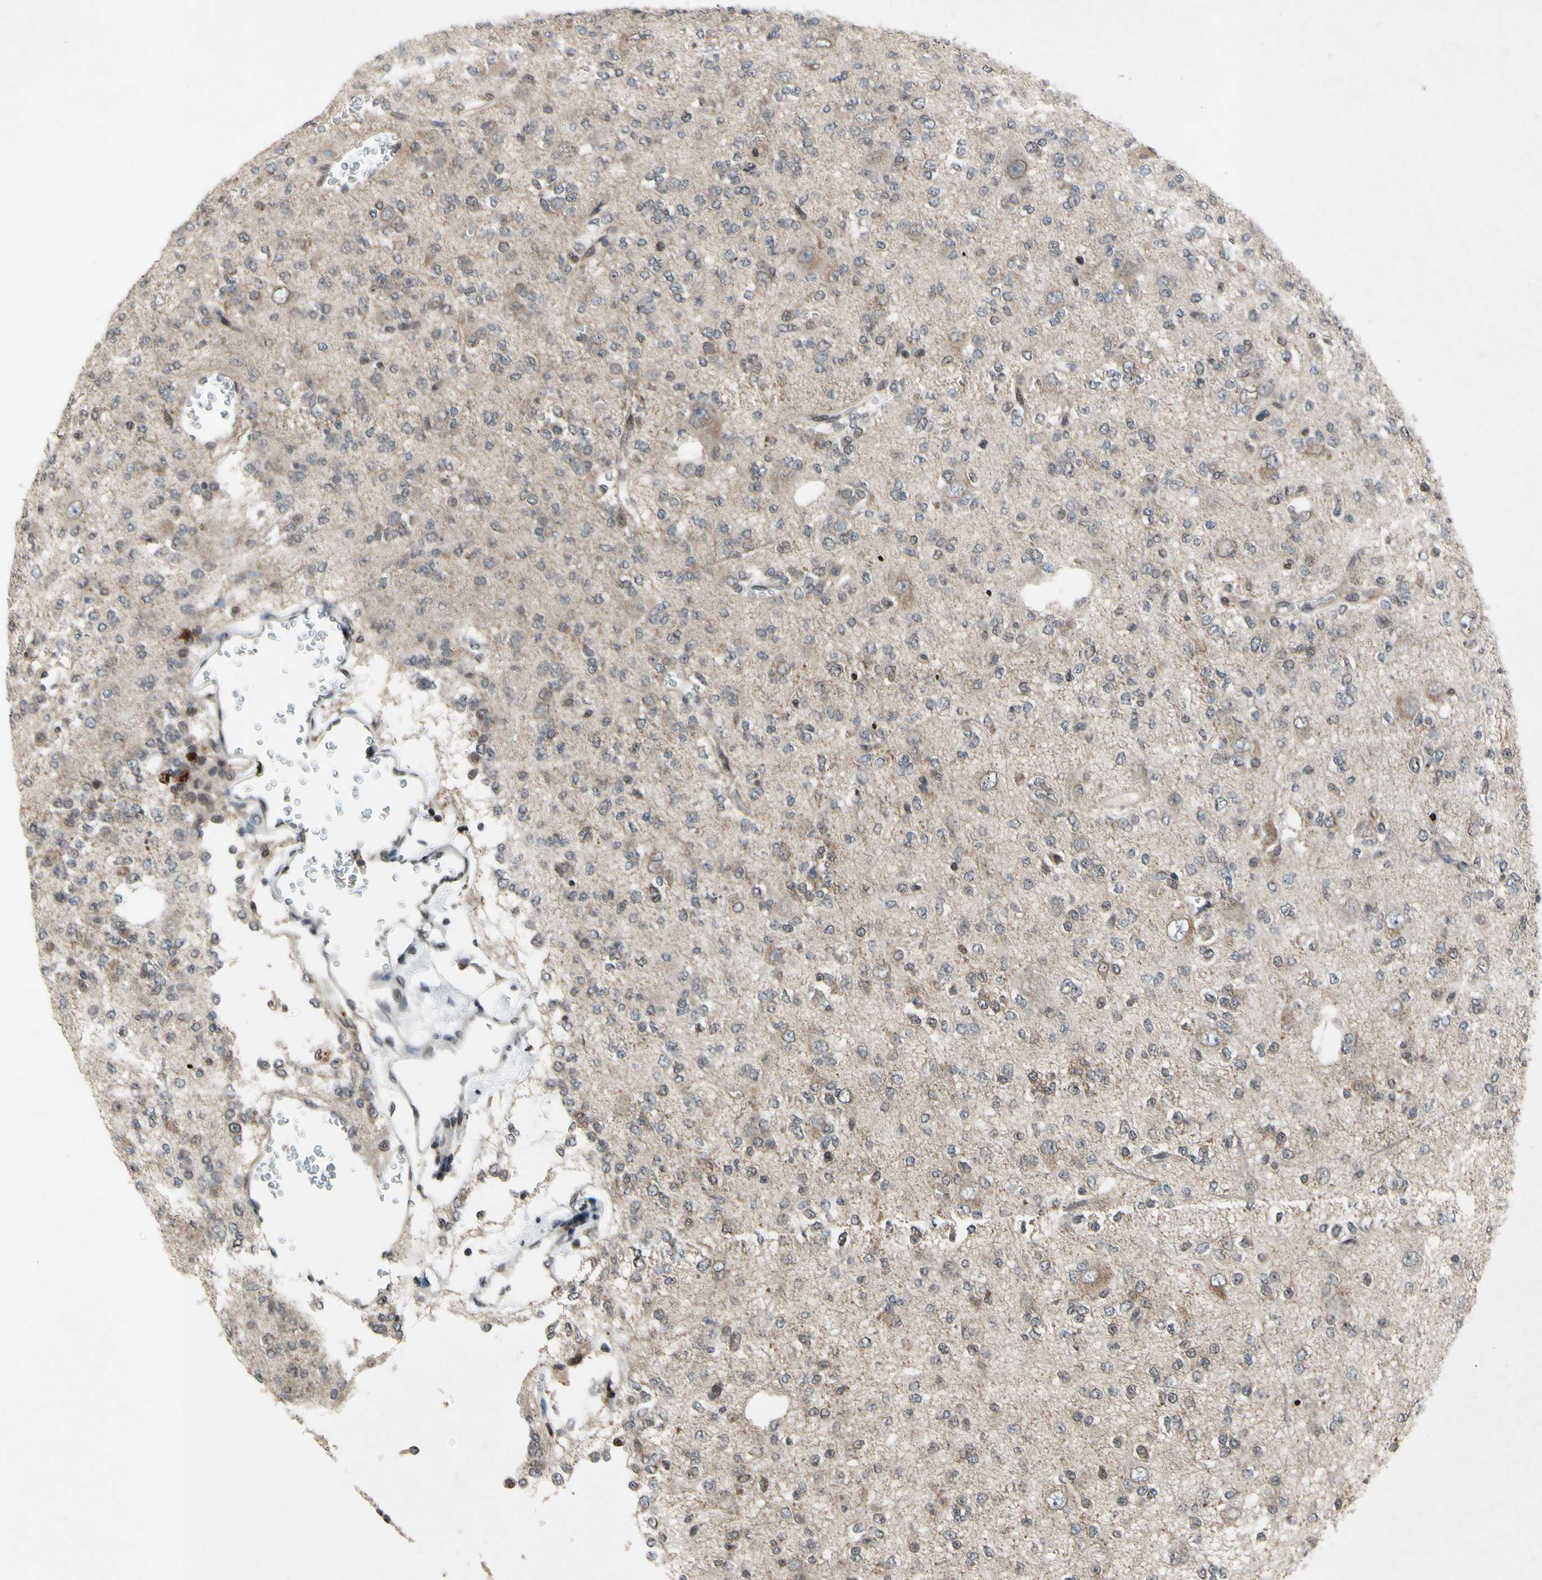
{"staining": {"intensity": "negative", "quantity": "none", "location": "none"}, "tissue": "glioma", "cell_type": "Tumor cells", "image_type": "cancer", "snomed": [{"axis": "morphology", "description": "Glioma, malignant, Low grade"}, {"axis": "topography", "description": "Brain"}], "caption": "Immunohistochemistry micrograph of neoplastic tissue: human malignant low-grade glioma stained with DAB (3,3'-diaminobenzidine) shows no significant protein positivity in tumor cells.", "gene": "XPO1", "patient": {"sex": "male", "age": 38}}